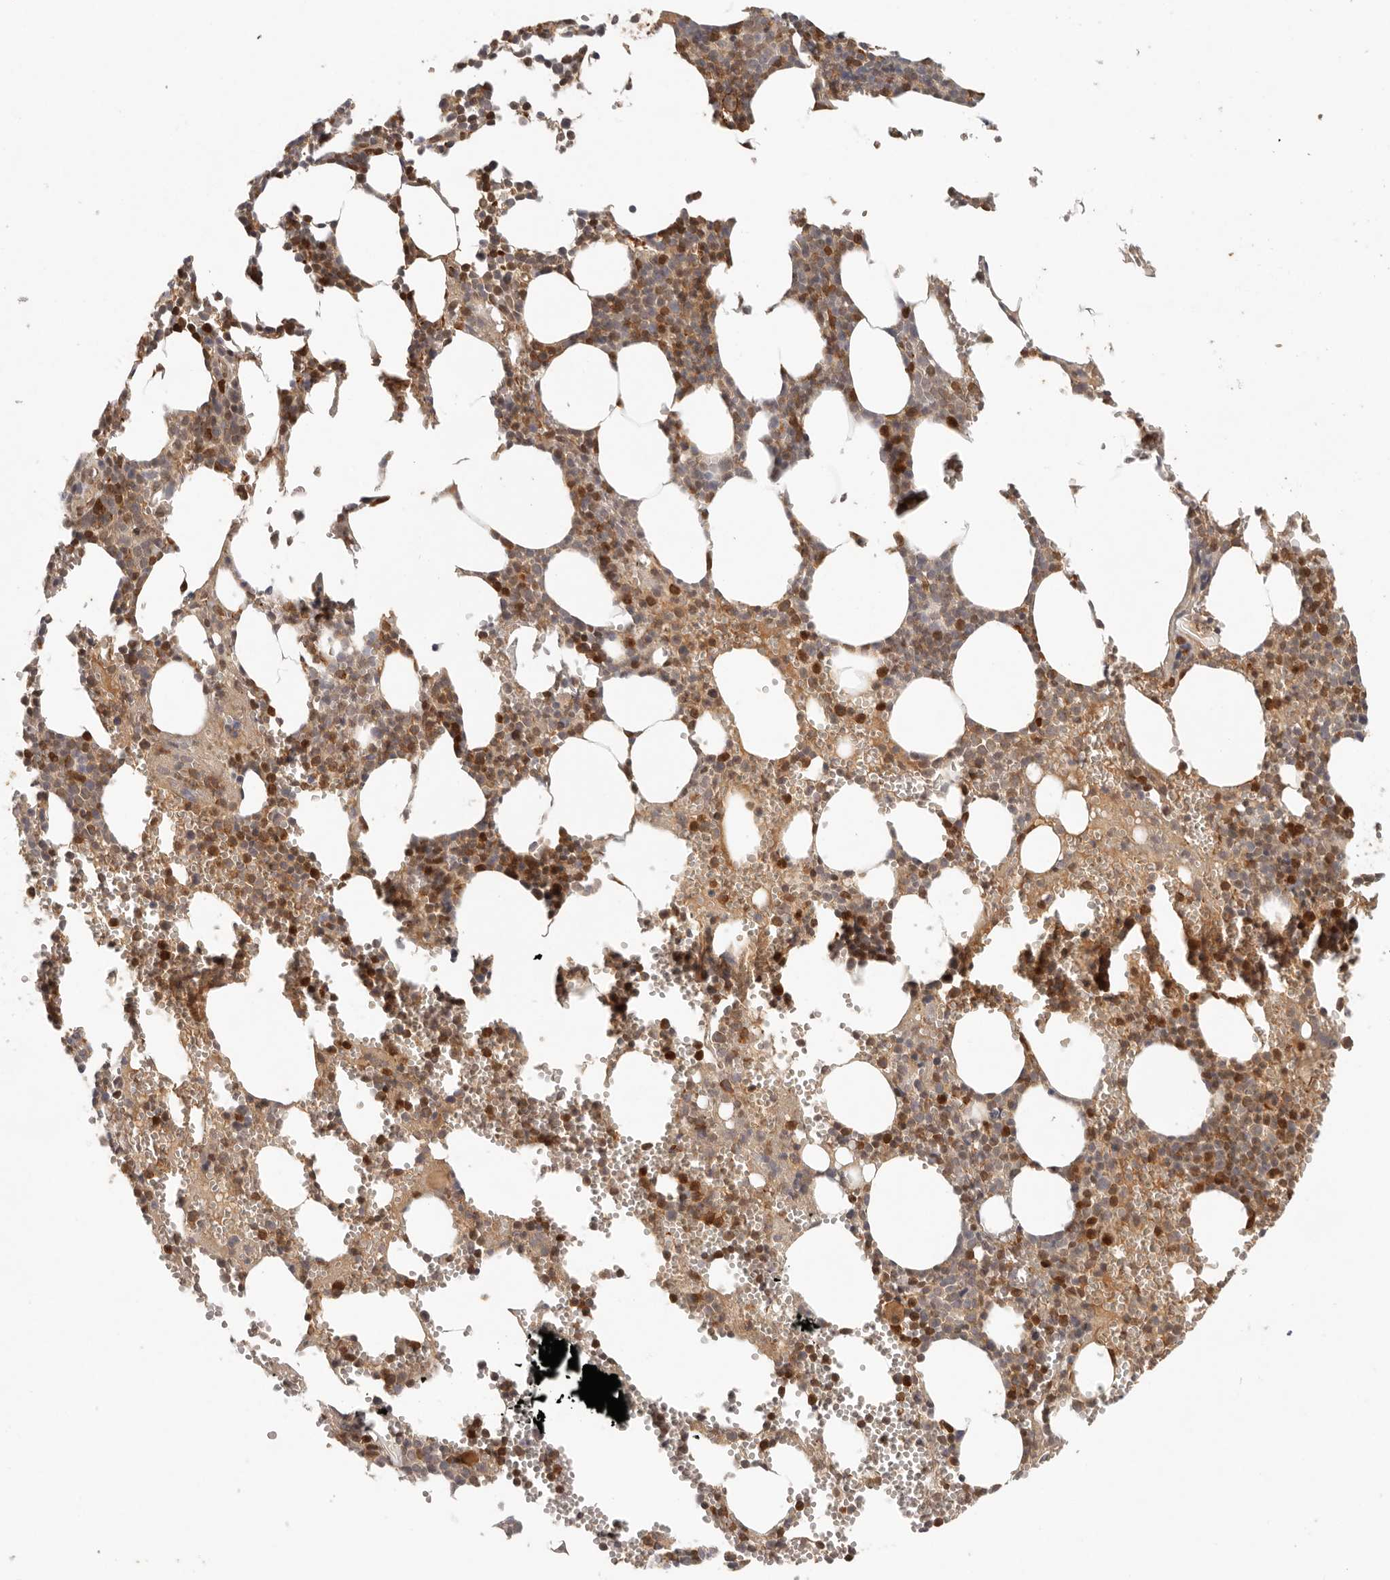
{"staining": {"intensity": "moderate", "quantity": ">75%", "location": "cytoplasmic/membranous,nuclear"}, "tissue": "bone marrow", "cell_type": "Hematopoietic cells", "image_type": "normal", "snomed": [{"axis": "morphology", "description": "Normal tissue, NOS"}, {"axis": "topography", "description": "Bone marrow"}], "caption": "Hematopoietic cells display medium levels of moderate cytoplasmic/membranous,nuclear positivity in approximately >75% of cells in benign bone marrow.", "gene": "AHDC1", "patient": {"sex": "female", "age": 67}}